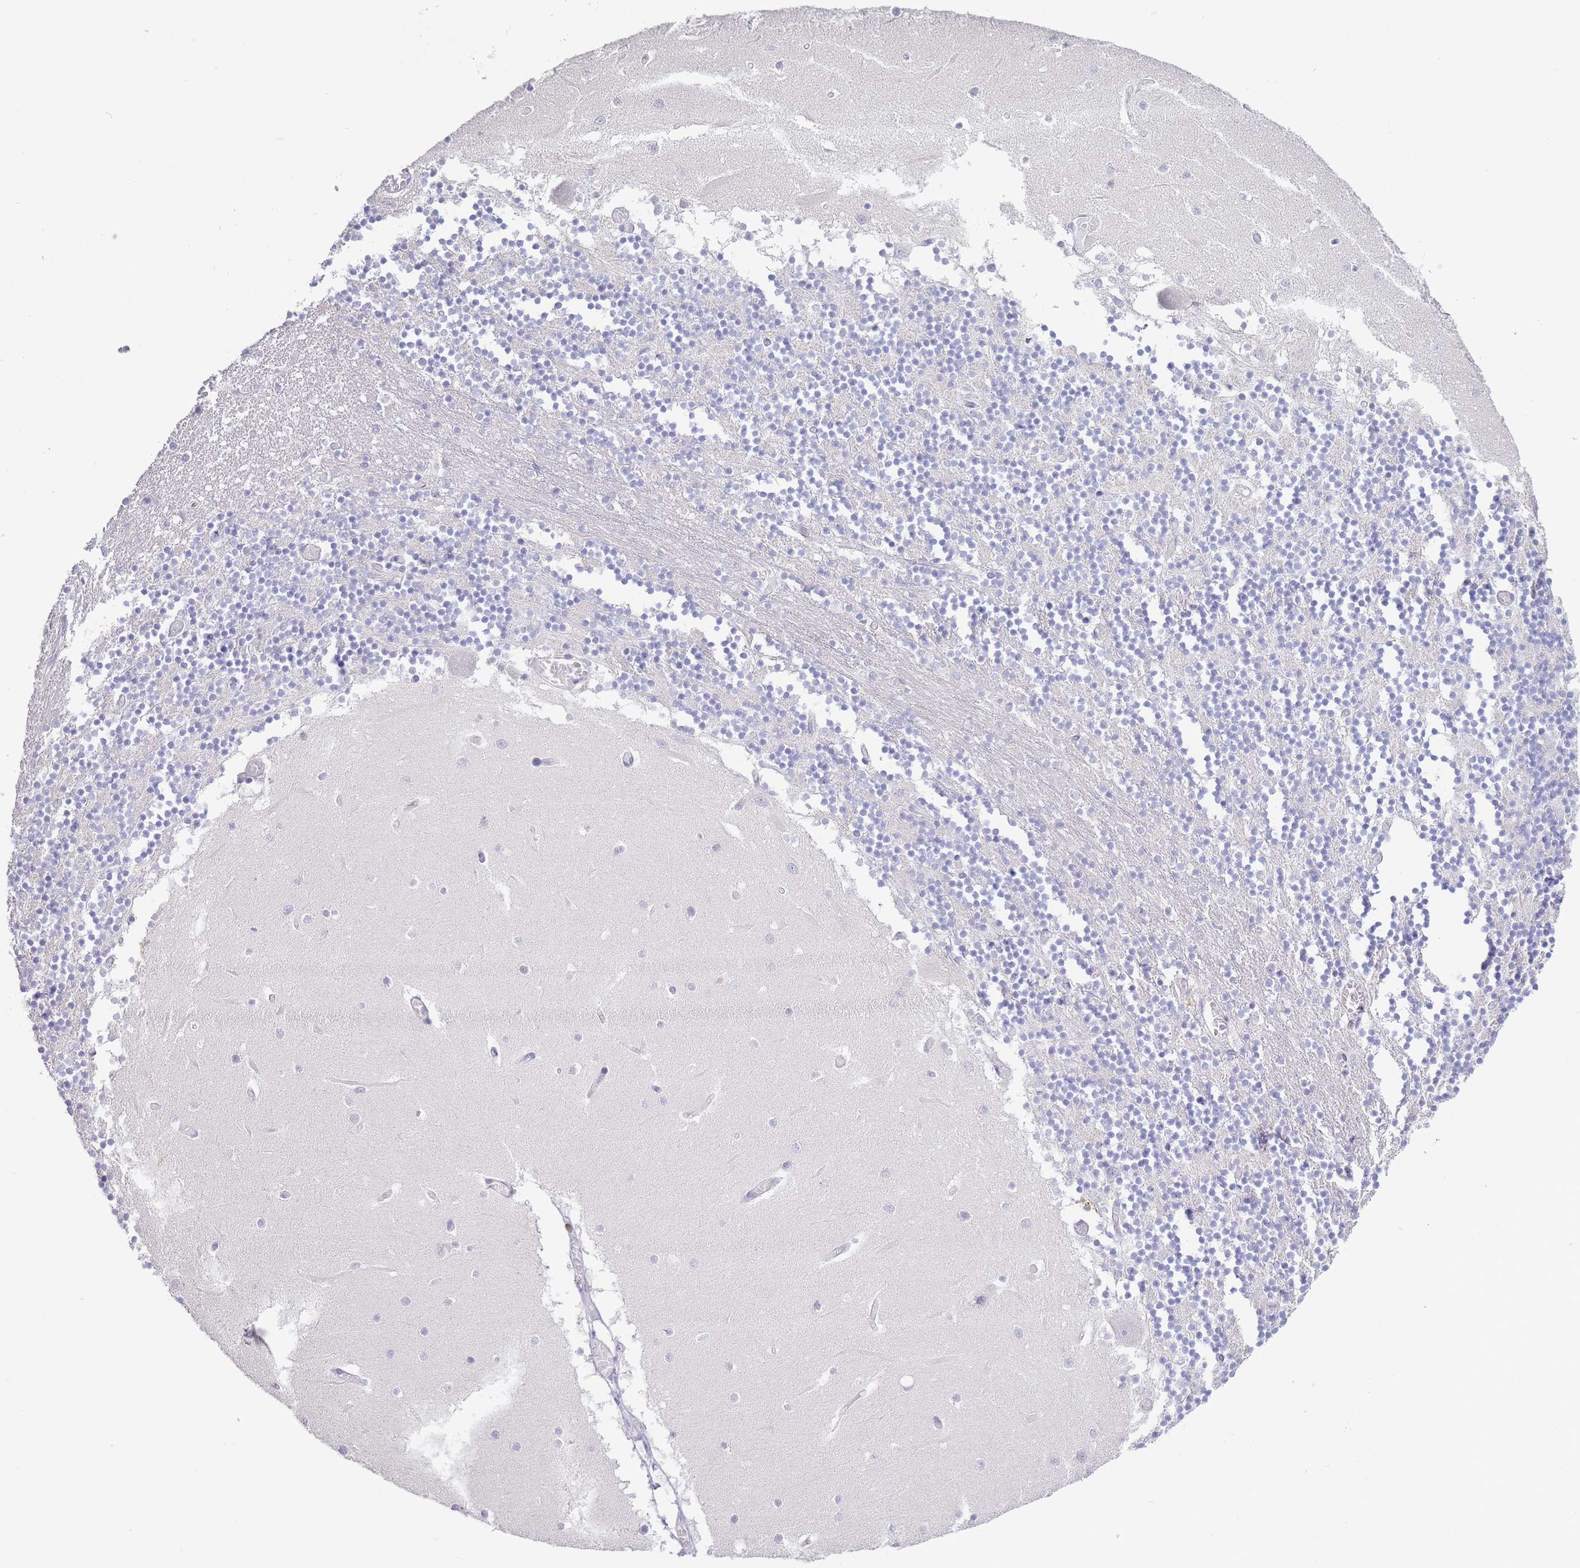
{"staining": {"intensity": "negative", "quantity": "none", "location": "none"}, "tissue": "cerebellum", "cell_type": "Cells in granular layer", "image_type": "normal", "snomed": [{"axis": "morphology", "description": "Normal tissue, NOS"}, {"axis": "topography", "description": "Cerebellum"}], "caption": "The IHC photomicrograph has no significant expression in cells in granular layer of cerebellum. (Stains: DAB (3,3'-diaminobenzidine) IHC with hematoxylin counter stain, Microscopy: brightfield microscopy at high magnification).", "gene": "CD37", "patient": {"sex": "female", "age": 28}}